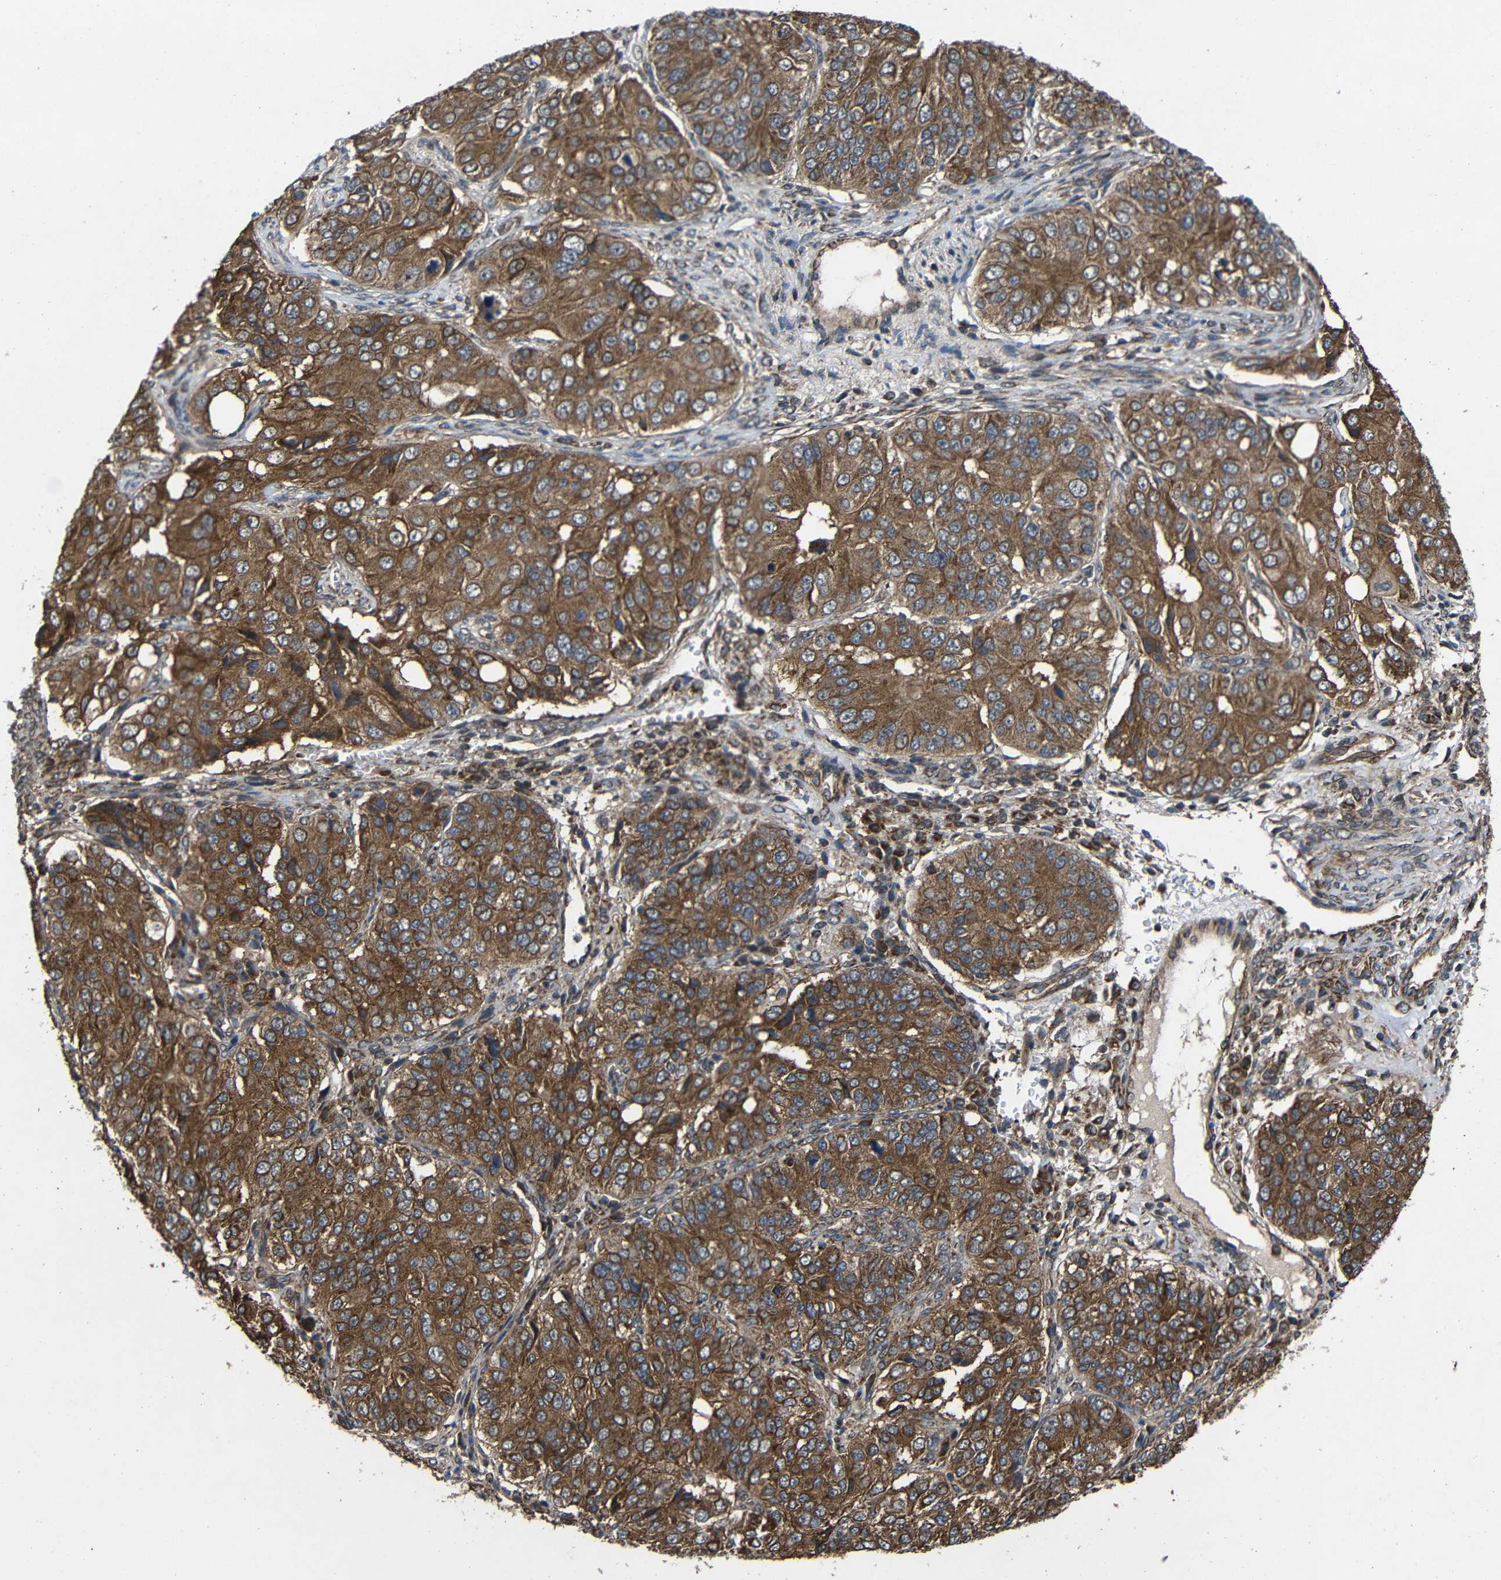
{"staining": {"intensity": "moderate", "quantity": ">75%", "location": "cytoplasmic/membranous"}, "tissue": "ovarian cancer", "cell_type": "Tumor cells", "image_type": "cancer", "snomed": [{"axis": "morphology", "description": "Carcinoma, endometroid"}, {"axis": "topography", "description": "Ovary"}], "caption": "Ovarian endometroid carcinoma was stained to show a protein in brown. There is medium levels of moderate cytoplasmic/membranous positivity in about >75% of tumor cells.", "gene": "C1GALT1", "patient": {"sex": "female", "age": 51}}